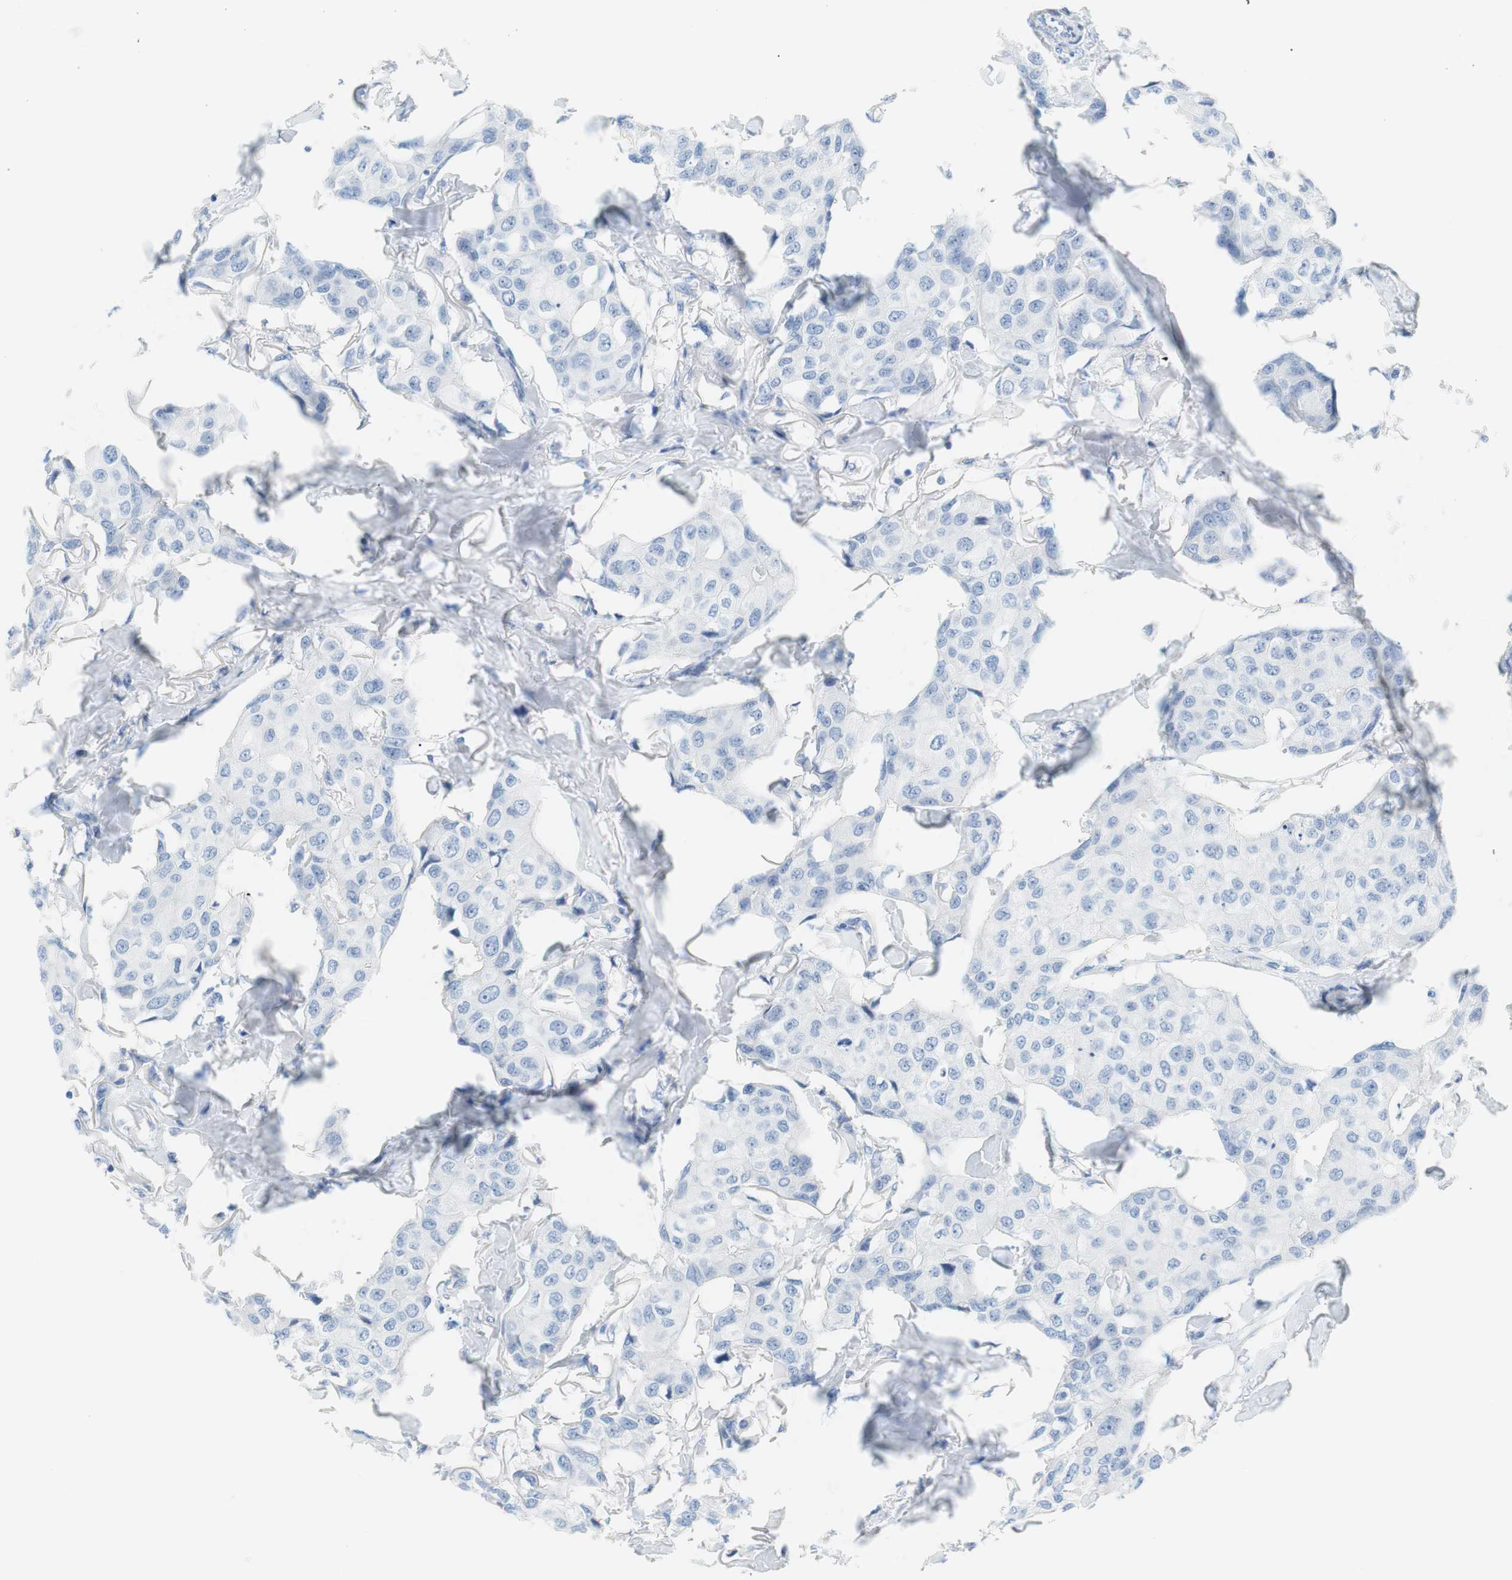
{"staining": {"intensity": "negative", "quantity": "none", "location": "none"}, "tissue": "breast cancer", "cell_type": "Tumor cells", "image_type": "cancer", "snomed": [{"axis": "morphology", "description": "Duct carcinoma"}, {"axis": "topography", "description": "Breast"}], "caption": "Immunohistochemistry of intraductal carcinoma (breast) demonstrates no staining in tumor cells.", "gene": "MYH1", "patient": {"sex": "female", "age": 80}}